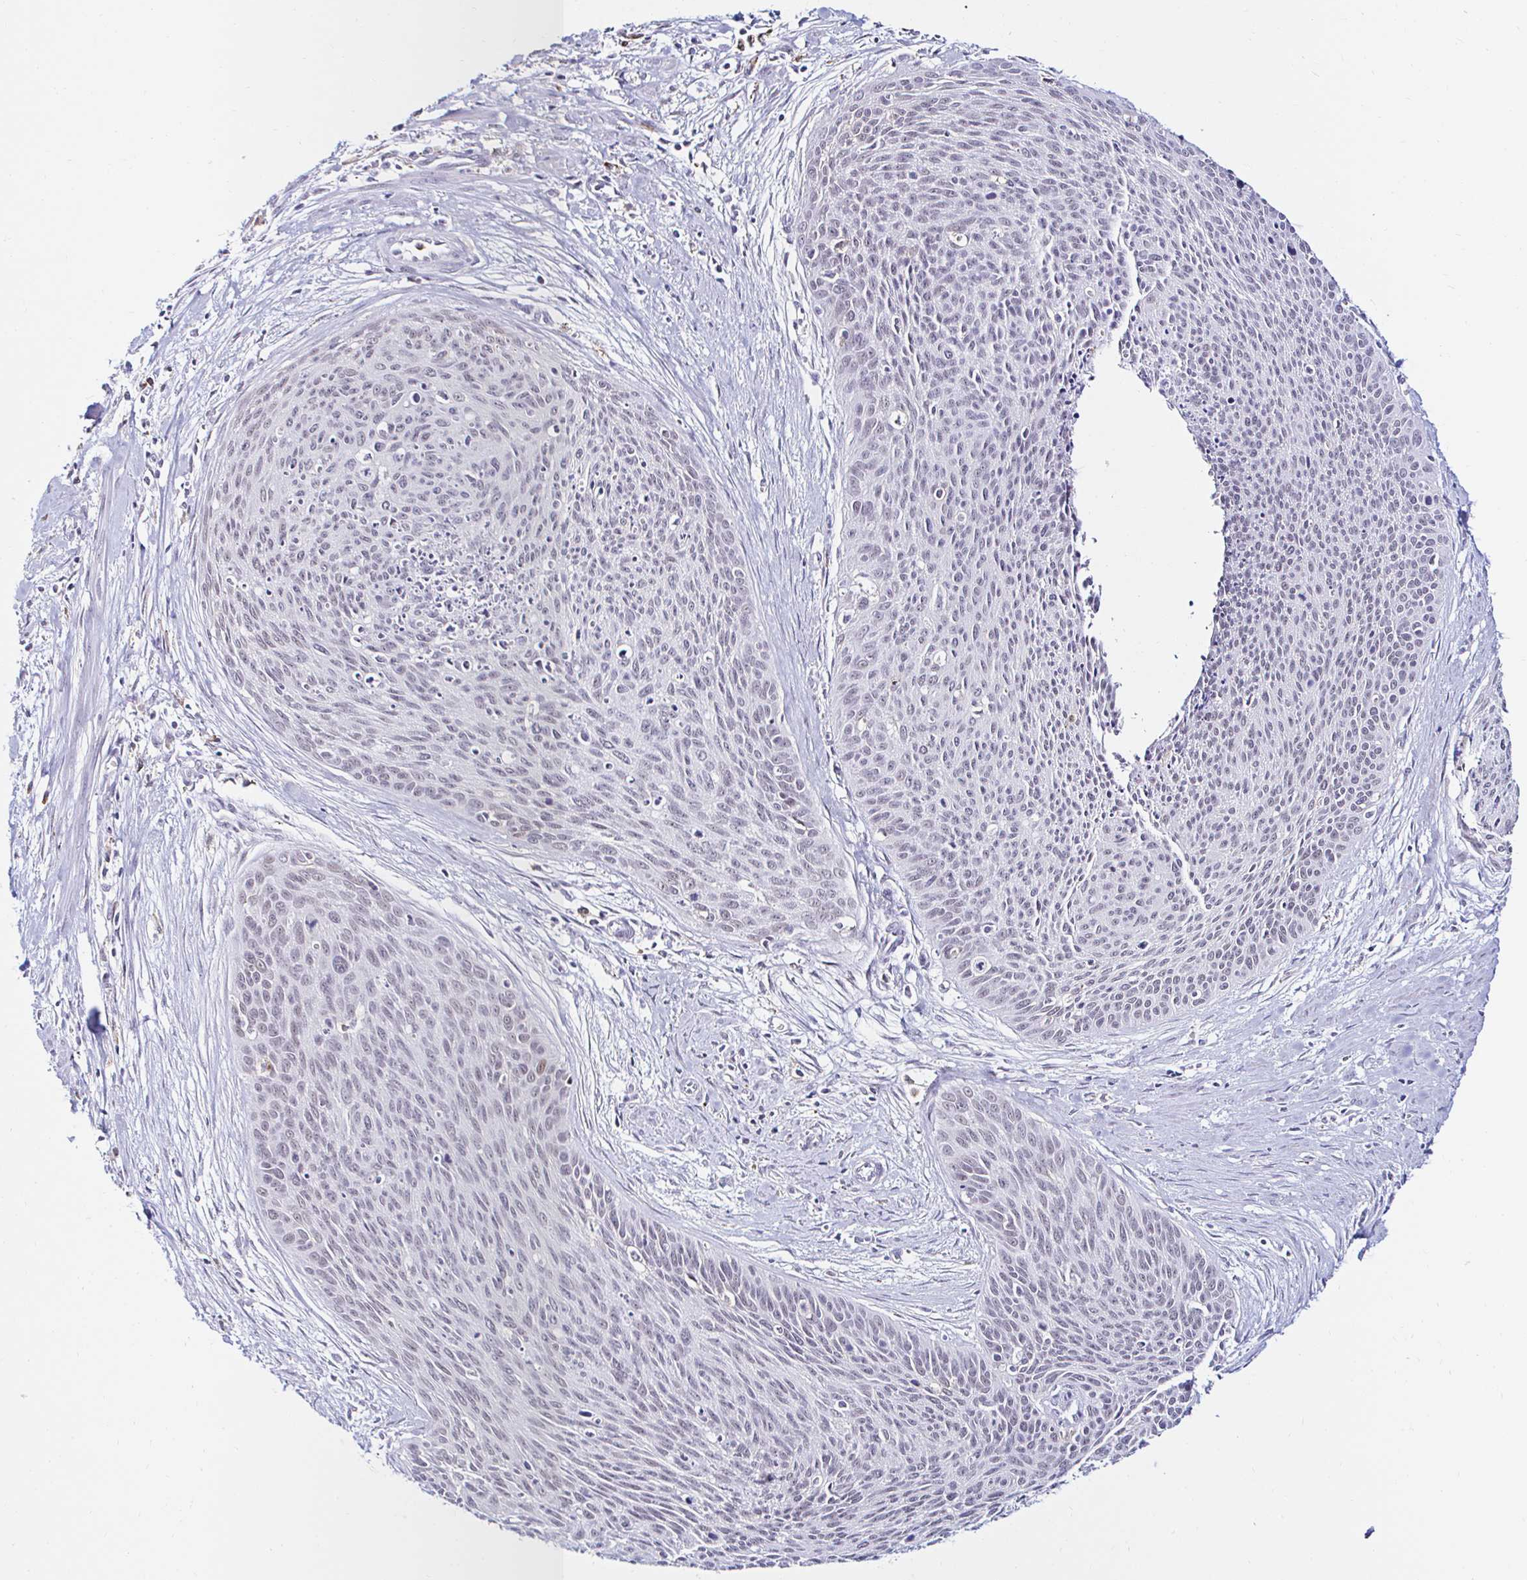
{"staining": {"intensity": "negative", "quantity": "none", "location": "none"}, "tissue": "cervical cancer", "cell_type": "Tumor cells", "image_type": "cancer", "snomed": [{"axis": "morphology", "description": "Squamous cell carcinoma, NOS"}, {"axis": "topography", "description": "Cervix"}], "caption": "This is an immunohistochemistry (IHC) photomicrograph of human cervical cancer (squamous cell carcinoma). There is no expression in tumor cells.", "gene": "CYBB", "patient": {"sex": "female", "age": 55}}